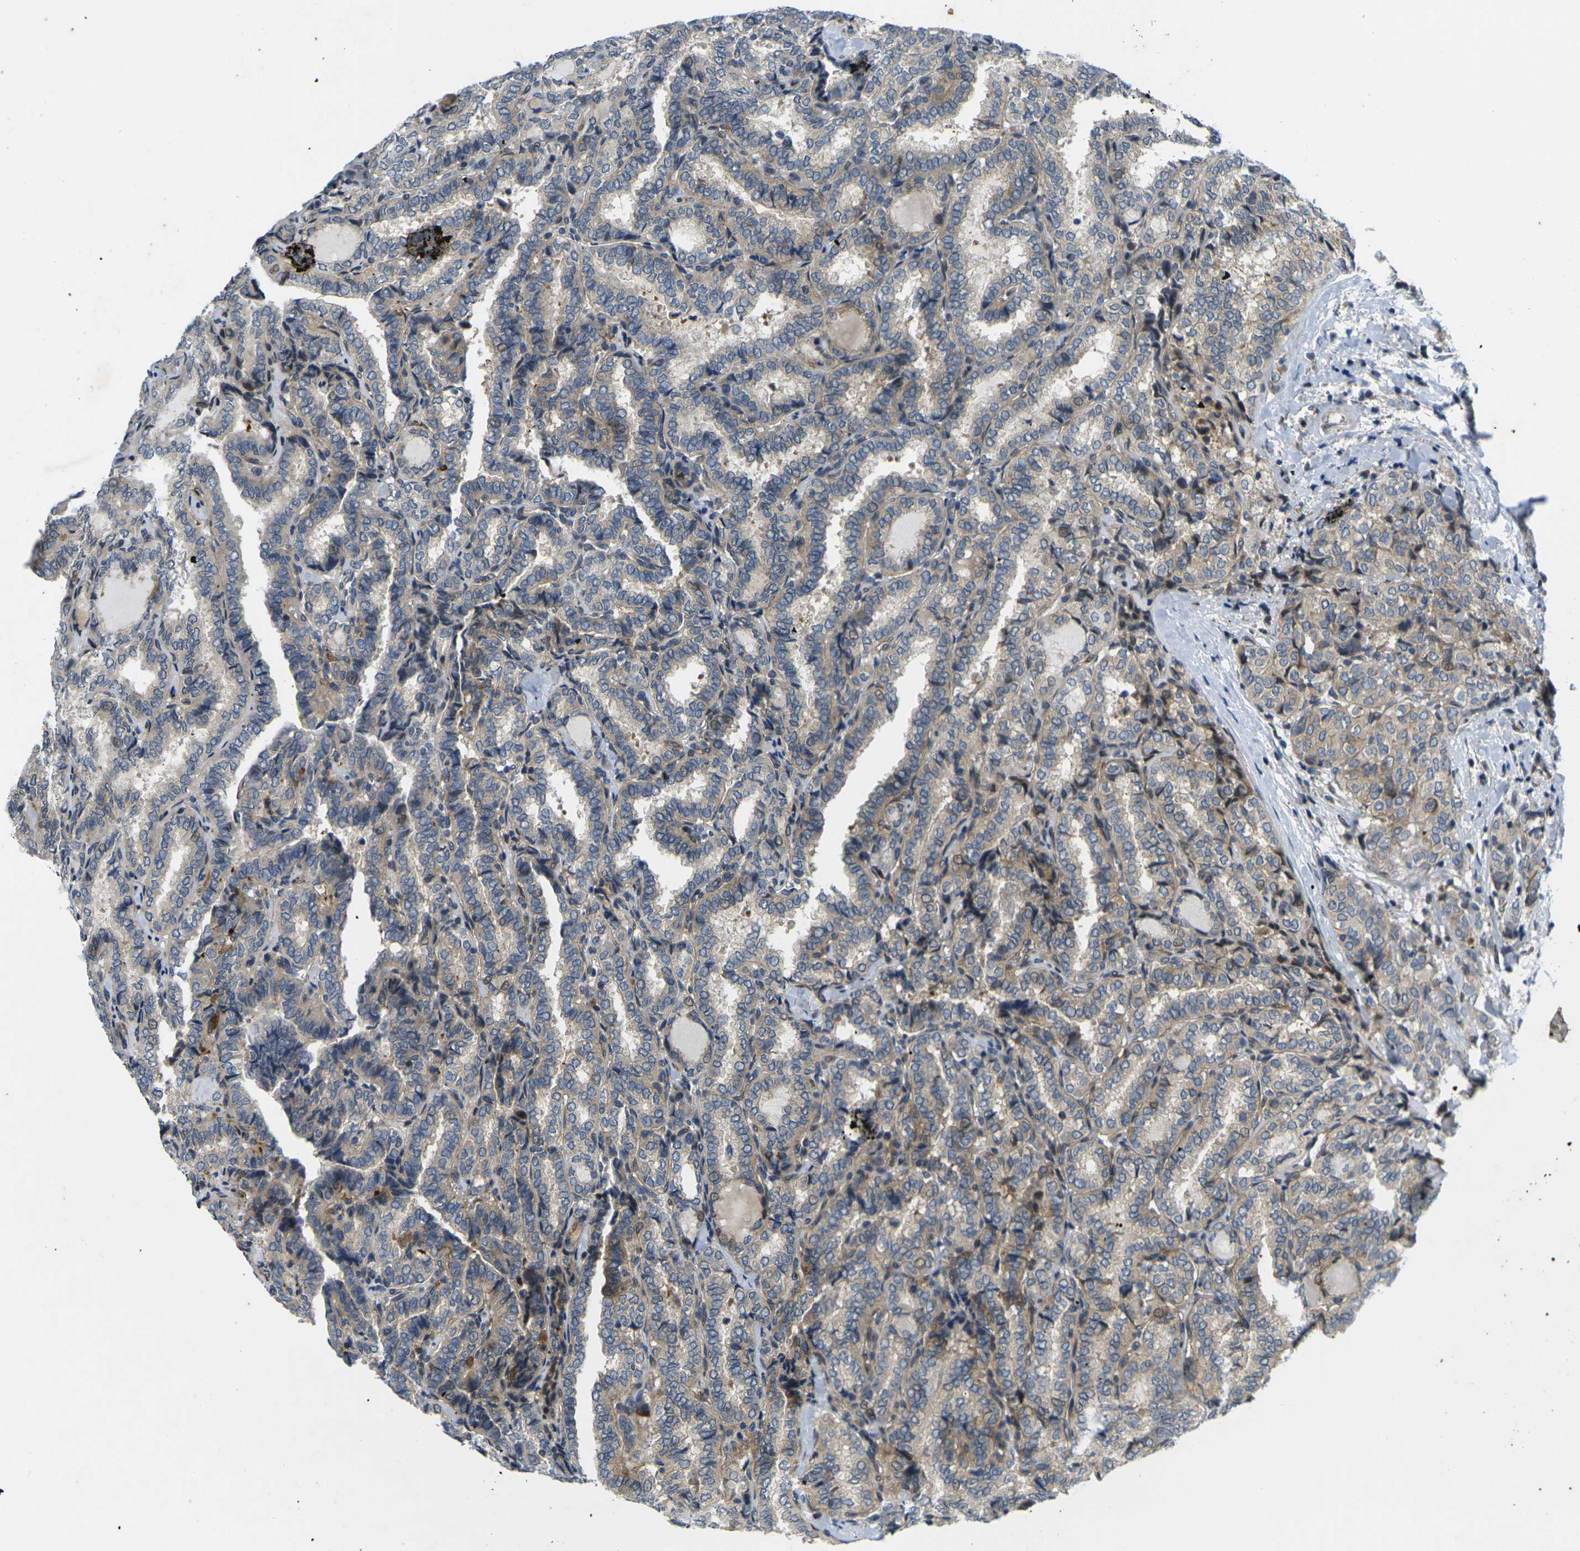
{"staining": {"intensity": "weak", "quantity": ">75%", "location": "cytoplasmic/membranous"}, "tissue": "thyroid cancer", "cell_type": "Tumor cells", "image_type": "cancer", "snomed": [{"axis": "morphology", "description": "Normal tissue, NOS"}, {"axis": "morphology", "description": "Papillary adenocarcinoma, NOS"}, {"axis": "topography", "description": "Thyroid gland"}], "caption": "IHC photomicrograph of neoplastic tissue: human thyroid papillary adenocarcinoma stained using immunohistochemistry exhibits low levels of weak protein expression localized specifically in the cytoplasmic/membranous of tumor cells, appearing as a cytoplasmic/membranous brown color.", "gene": "ROBO2", "patient": {"sex": "female", "age": 30}}